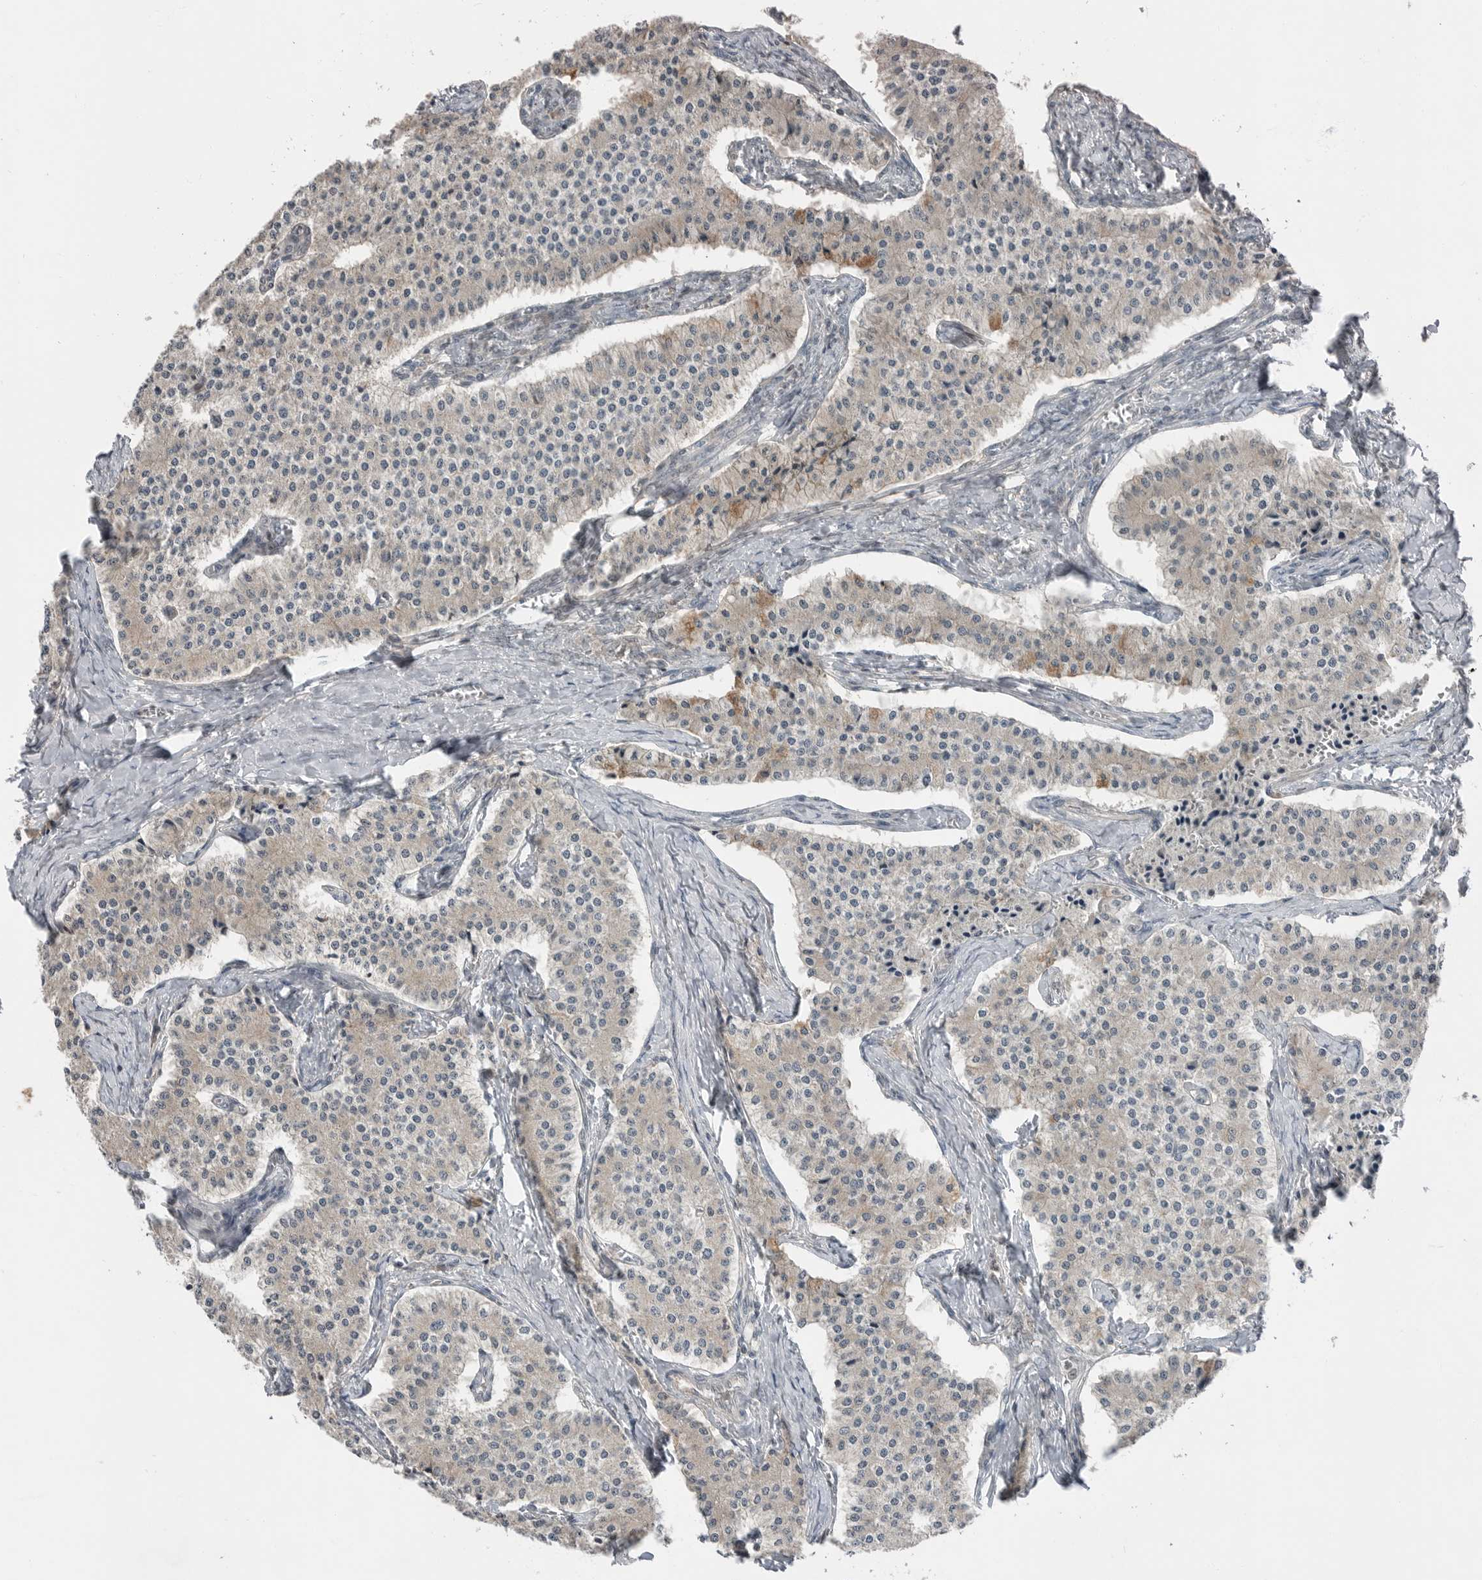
{"staining": {"intensity": "weak", "quantity": "<25%", "location": "cytoplasmic/membranous"}, "tissue": "carcinoid", "cell_type": "Tumor cells", "image_type": "cancer", "snomed": [{"axis": "morphology", "description": "Carcinoid, malignant, NOS"}, {"axis": "topography", "description": "Colon"}], "caption": "The histopathology image shows no significant expression in tumor cells of malignant carcinoid.", "gene": "MFAP3L", "patient": {"sex": "female", "age": 52}}